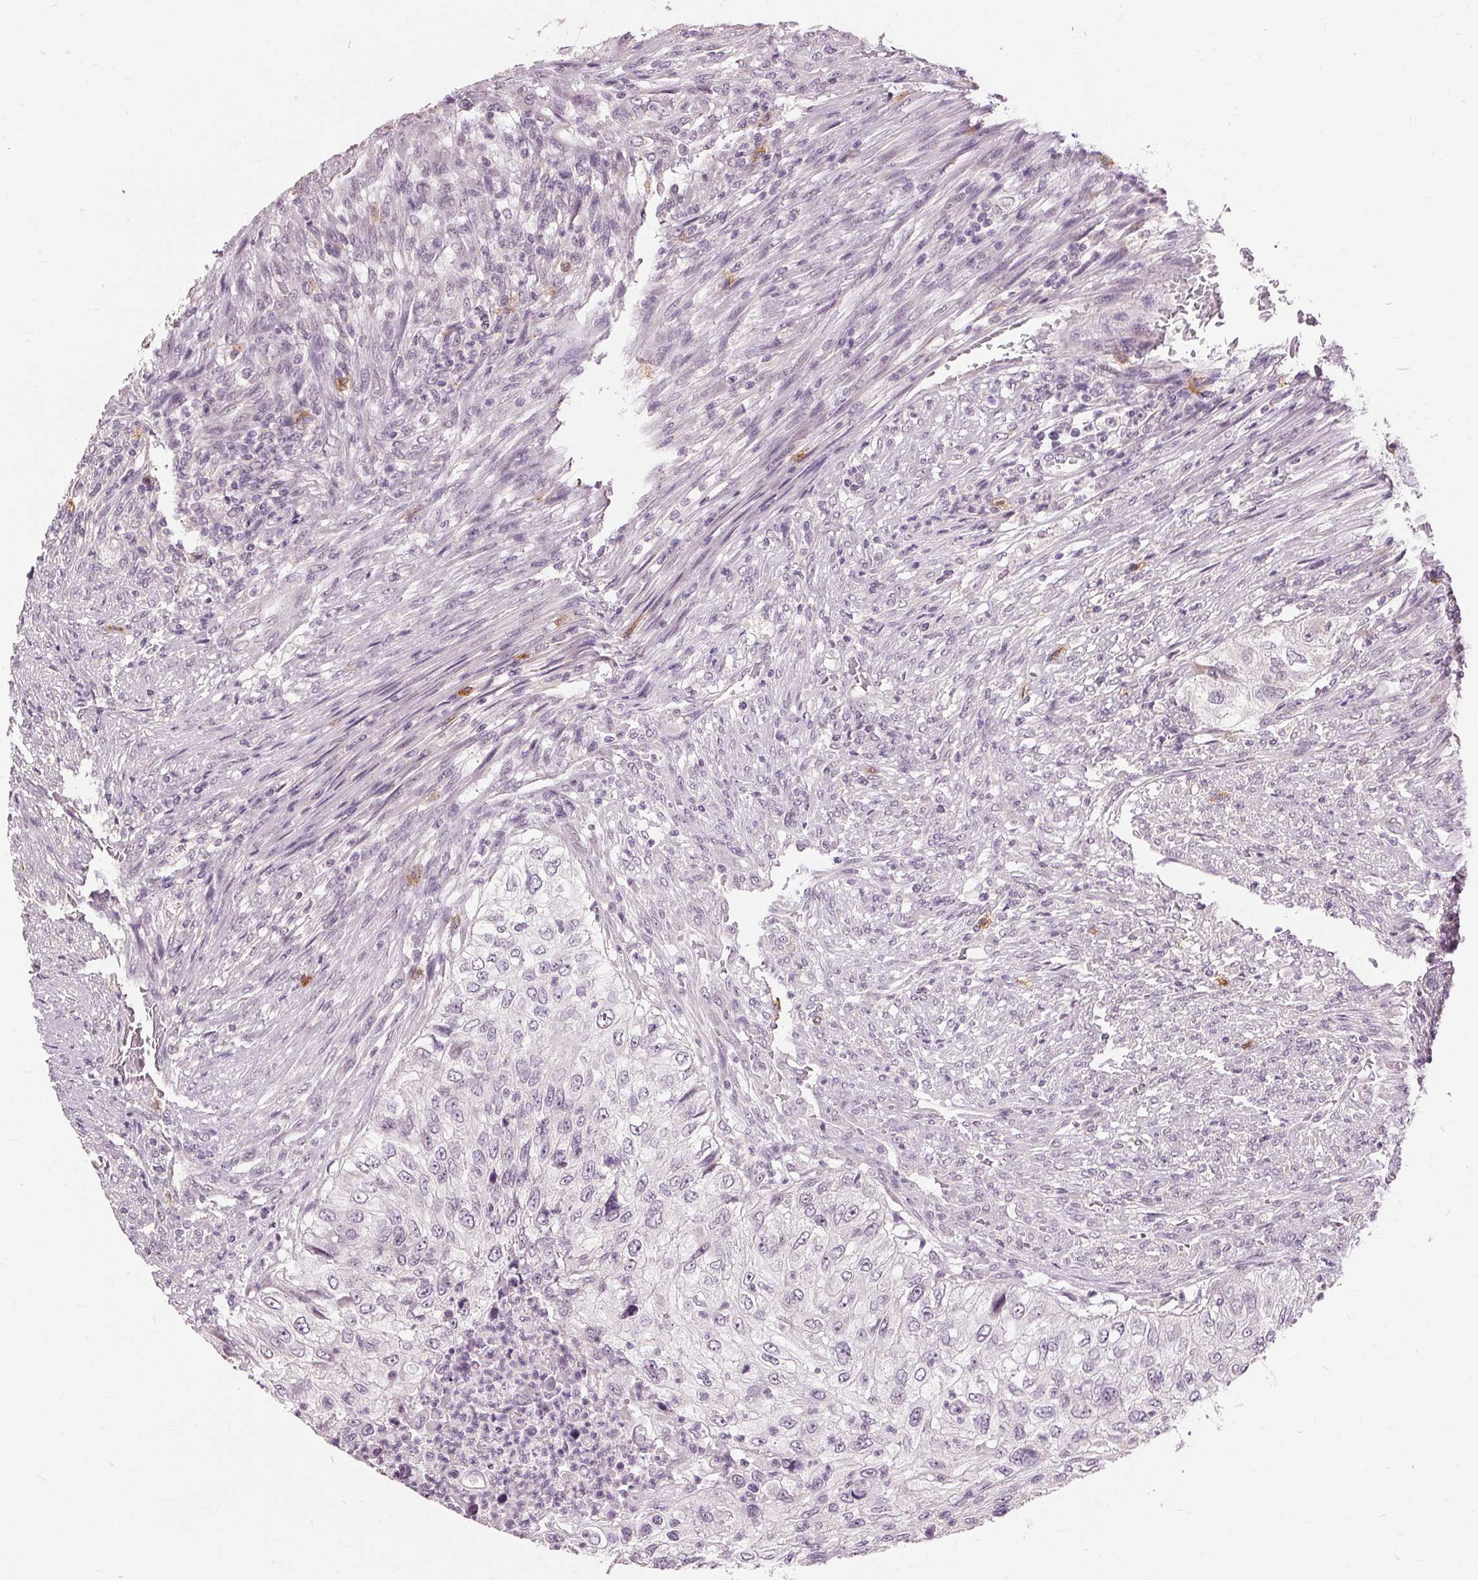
{"staining": {"intensity": "negative", "quantity": "none", "location": "none"}, "tissue": "urothelial cancer", "cell_type": "Tumor cells", "image_type": "cancer", "snomed": [{"axis": "morphology", "description": "Urothelial carcinoma, High grade"}, {"axis": "topography", "description": "Urinary bladder"}], "caption": "Tumor cells show no significant protein staining in urothelial cancer. (Brightfield microscopy of DAB (3,3'-diaminobenzidine) immunohistochemistry (IHC) at high magnification).", "gene": "SIGLEC6", "patient": {"sex": "female", "age": 60}}